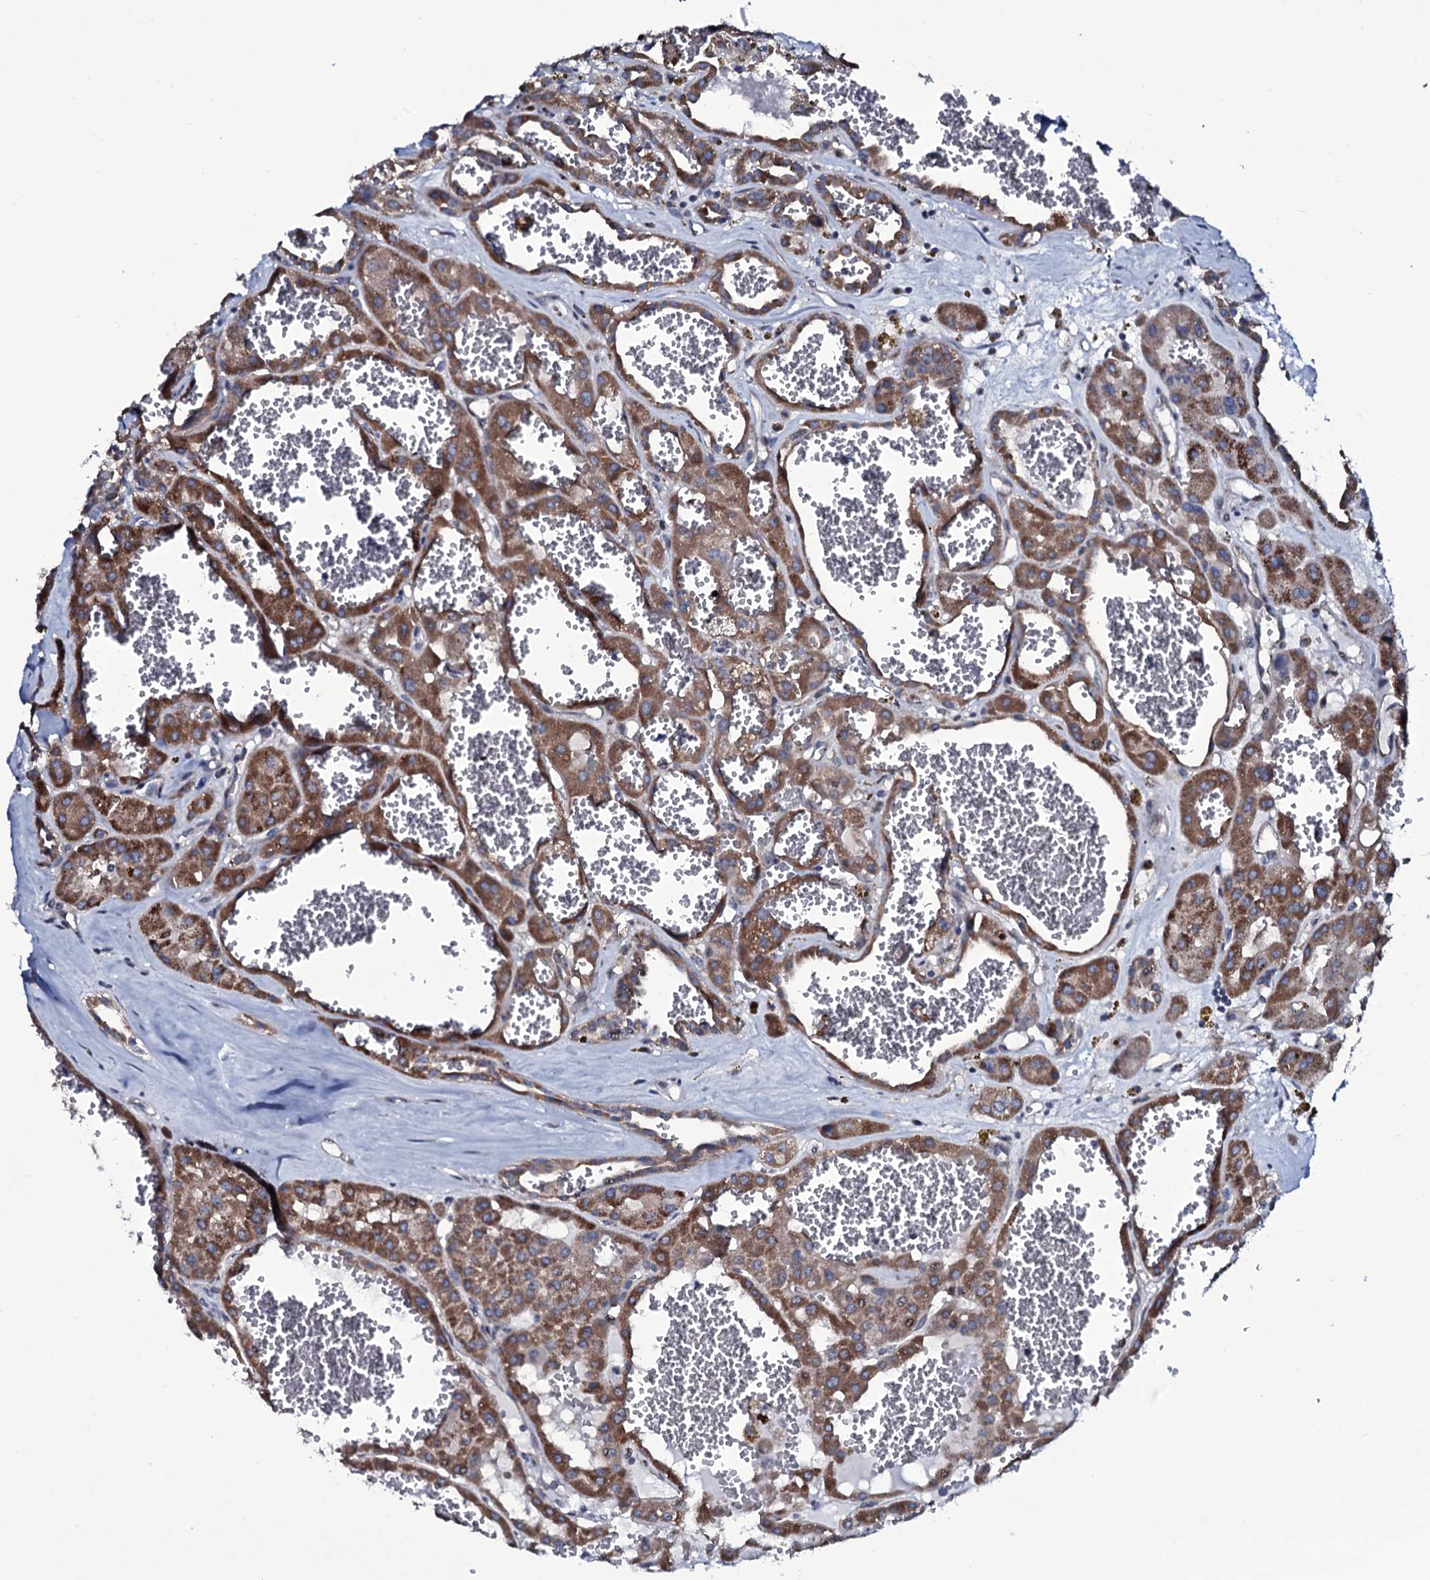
{"staining": {"intensity": "moderate", "quantity": ">75%", "location": "cytoplasmic/membranous"}, "tissue": "renal cancer", "cell_type": "Tumor cells", "image_type": "cancer", "snomed": [{"axis": "morphology", "description": "Carcinoma, NOS"}, {"axis": "topography", "description": "Kidney"}], "caption": "Immunohistochemistry (DAB) staining of renal cancer exhibits moderate cytoplasmic/membranous protein staining in about >75% of tumor cells. The protein is stained brown, and the nuclei are stained in blue (DAB (3,3'-diaminobenzidine) IHC with brightfield microscopy, high magnification).", "gene": "WIPF3", "patient": {"sex": "female", "age": 75}}